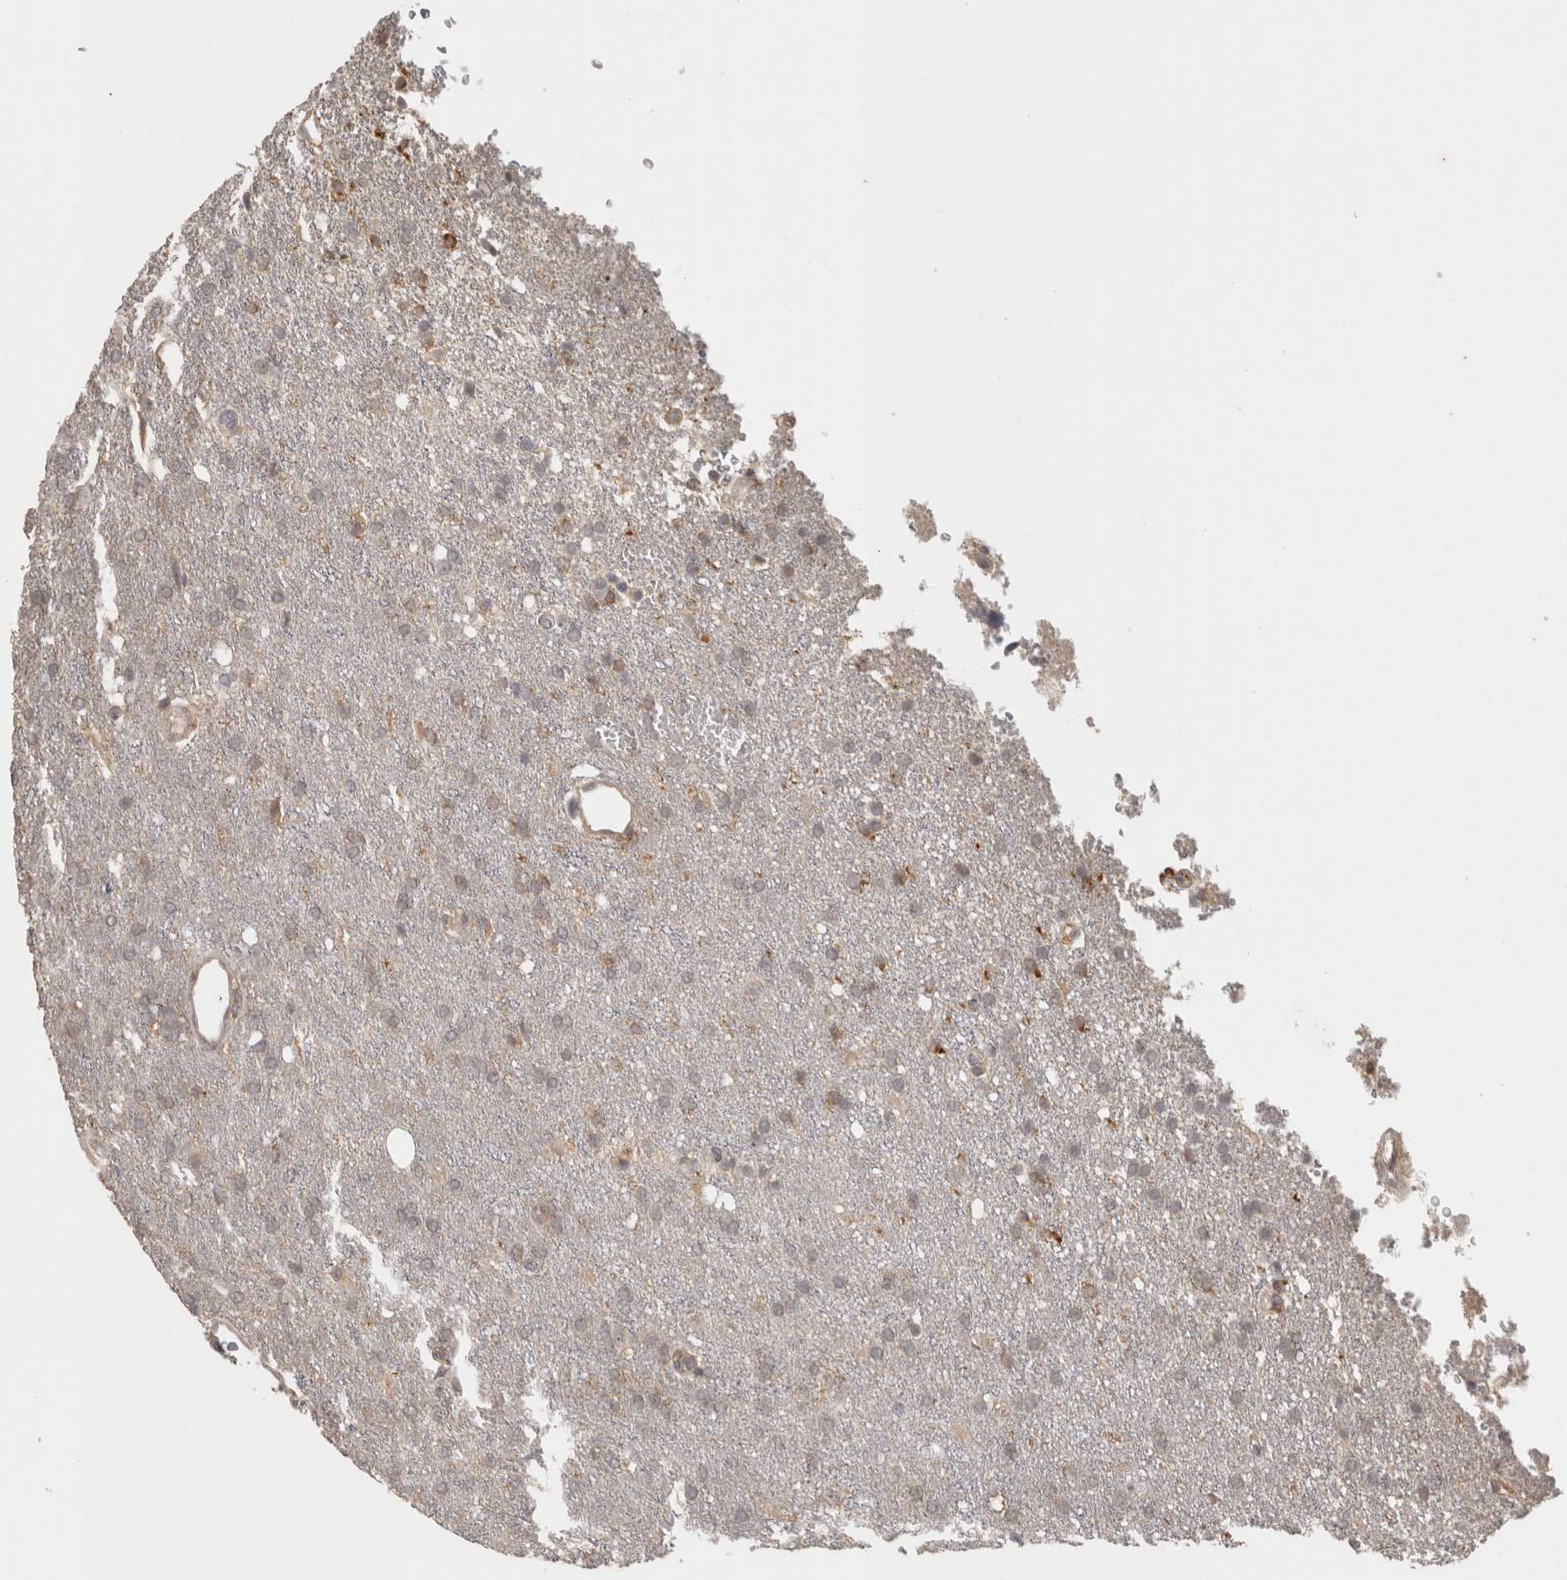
{"staining": {"intensity": "negative", "quantity": "none", "location": "none"}, "tissue": "glioma", "cell_type": "Tumor cells", "image_type": "cancer", "snomed": [{"axis": "morphology", "description": "Glioma, malignant, High grade"}, {"axis": "topography", "description": "Brain"}], "caption": "Tumor cells are negative for brown protein staining in high-grade glioma (malignant).", "gene": "HAVCR2", "patient": {"sex": "female", "age": 58}}